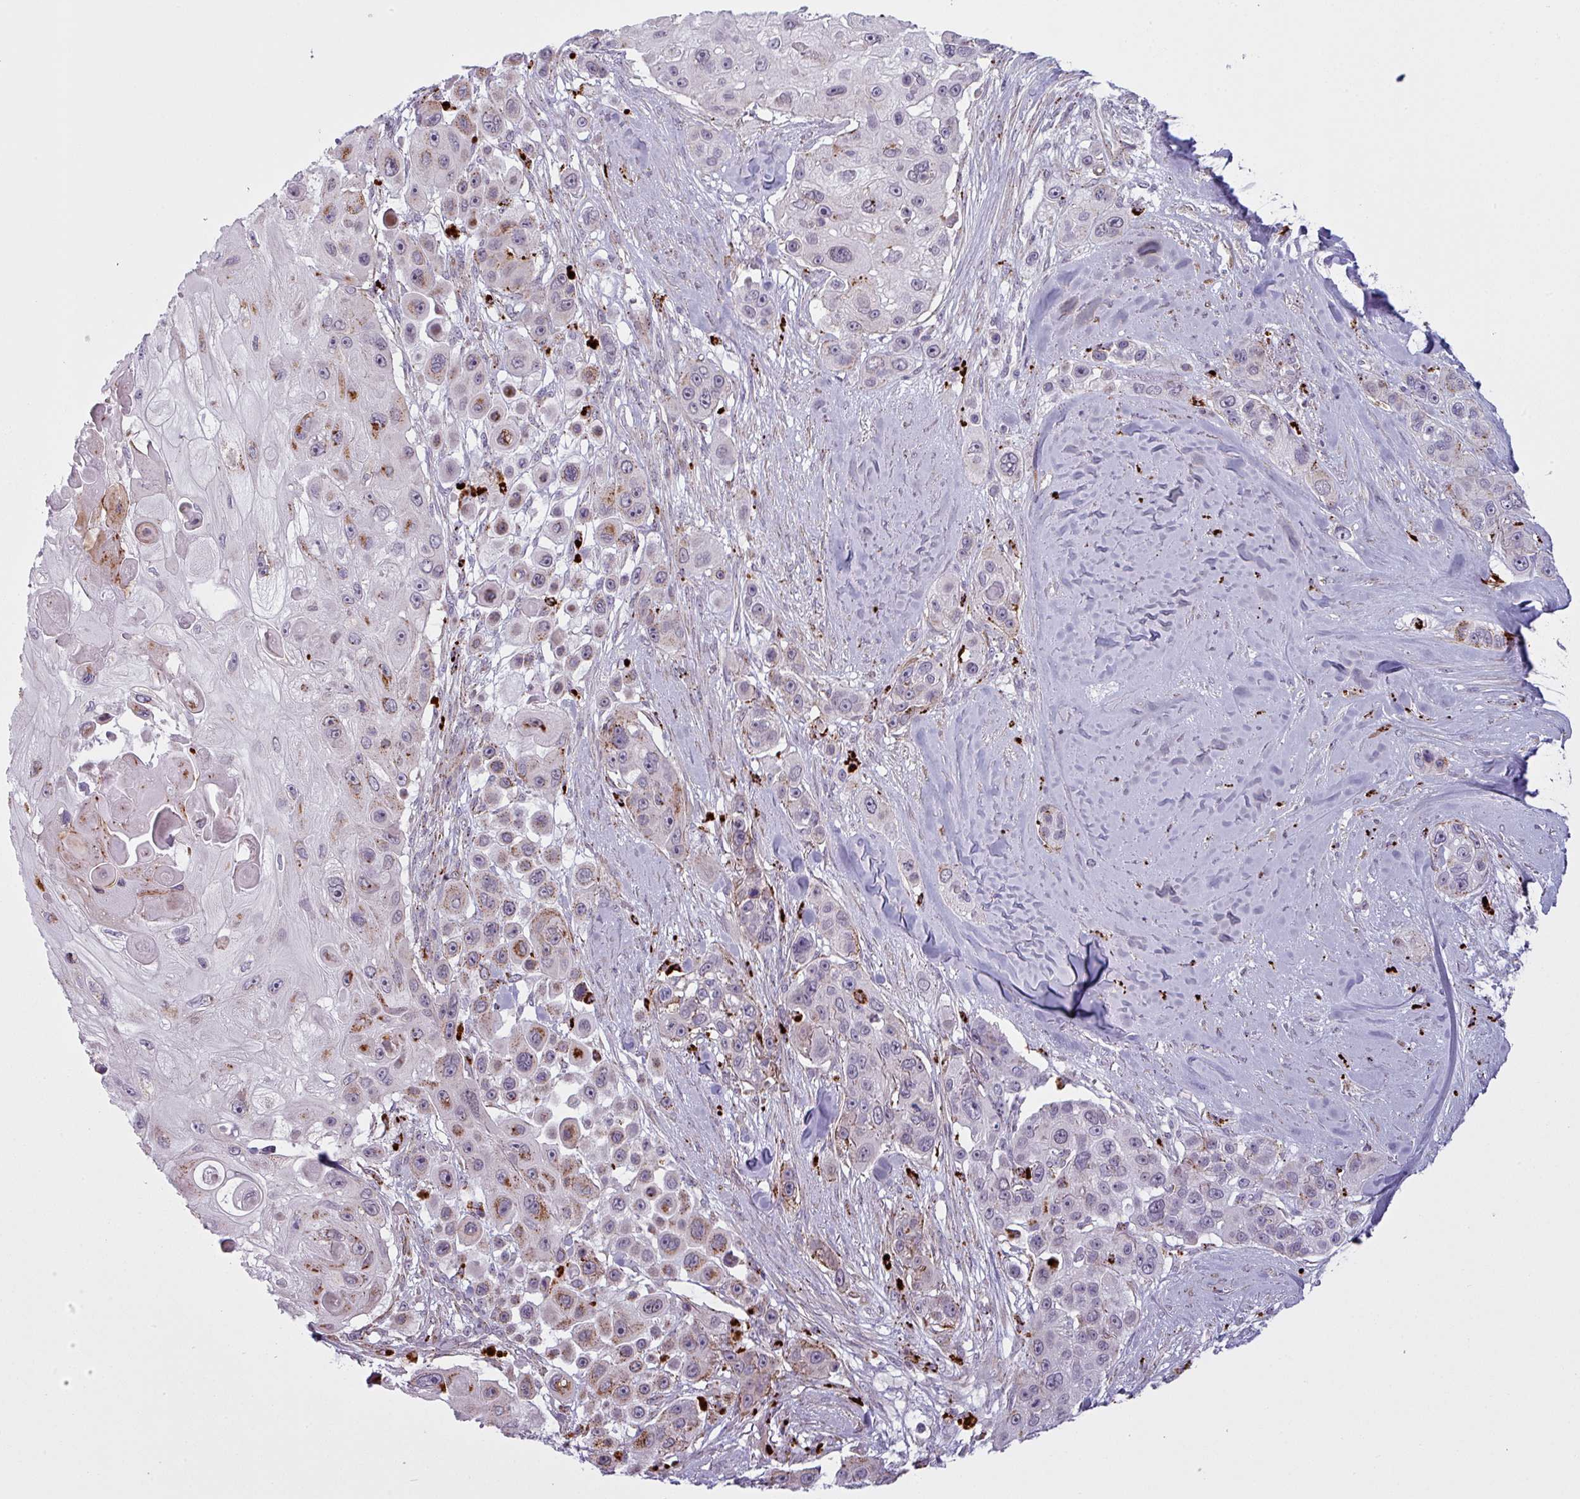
{"staining": {"intensity": "moderate", "quantity": ">75%", "location": "cytoplasmic/membranous"}, "tissue": "skin cancer", "cell_type": "Tumor cells", "image_type": "cancer", "snomed": [{"axis": "morphology", "description": "Squamous cell carcinoma, NOS"}, {"axis": "topography", "description": "Skin"}], "caption": "Protein staining of squamous cell carcinoma (skin) tissue reveals moderate cytoplasmic/membranous staining in about >75% of tumor cells. (DAB IHC with brightfield microscopy, high magnification).", "gene": "MAP7D2", "patient": {"sex": "male", "age": 67}}